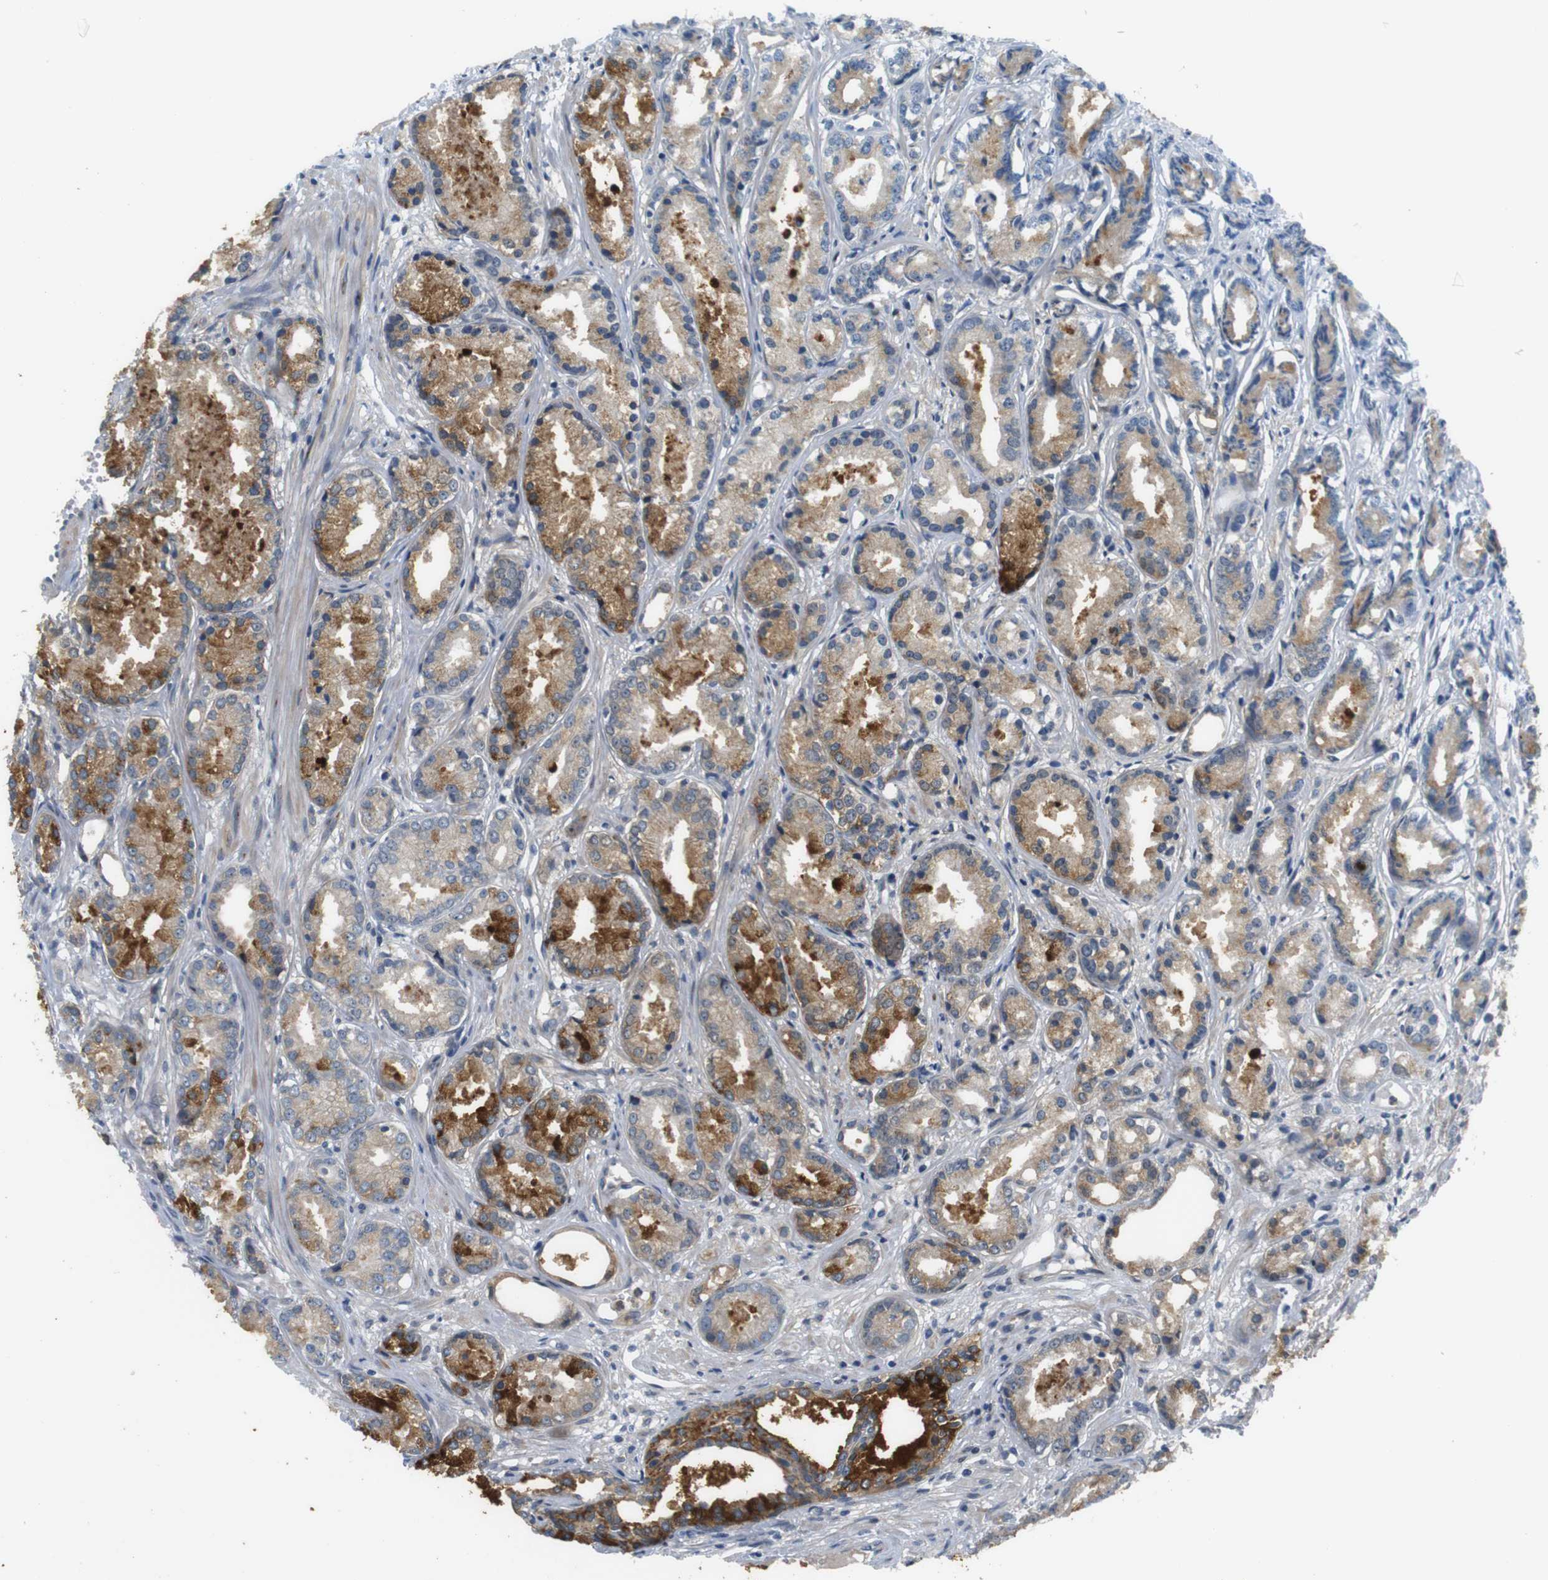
{"staining": {"intensity": "moderate", "quantity": "25%-75%", "location": "cytoplasmic/membranous"}, "tissue": "prostate cancer", "cell_type": "Tumor cells", "image_type": "cancer", "snomed": [{"axis": "morphology", "description": "Adenocarcinoma, Low grade"}, {"axis": "topography", "description": "Prostate"}], "caption": "The image exhibits a brown stain indicating the presence of a protein in the cytoplasmic/membranous of tumor cells in prostate low-grade adenocarcinoma.", "gene": "ZDHHC3", "patient": {"sex": "male", "age": 72}}